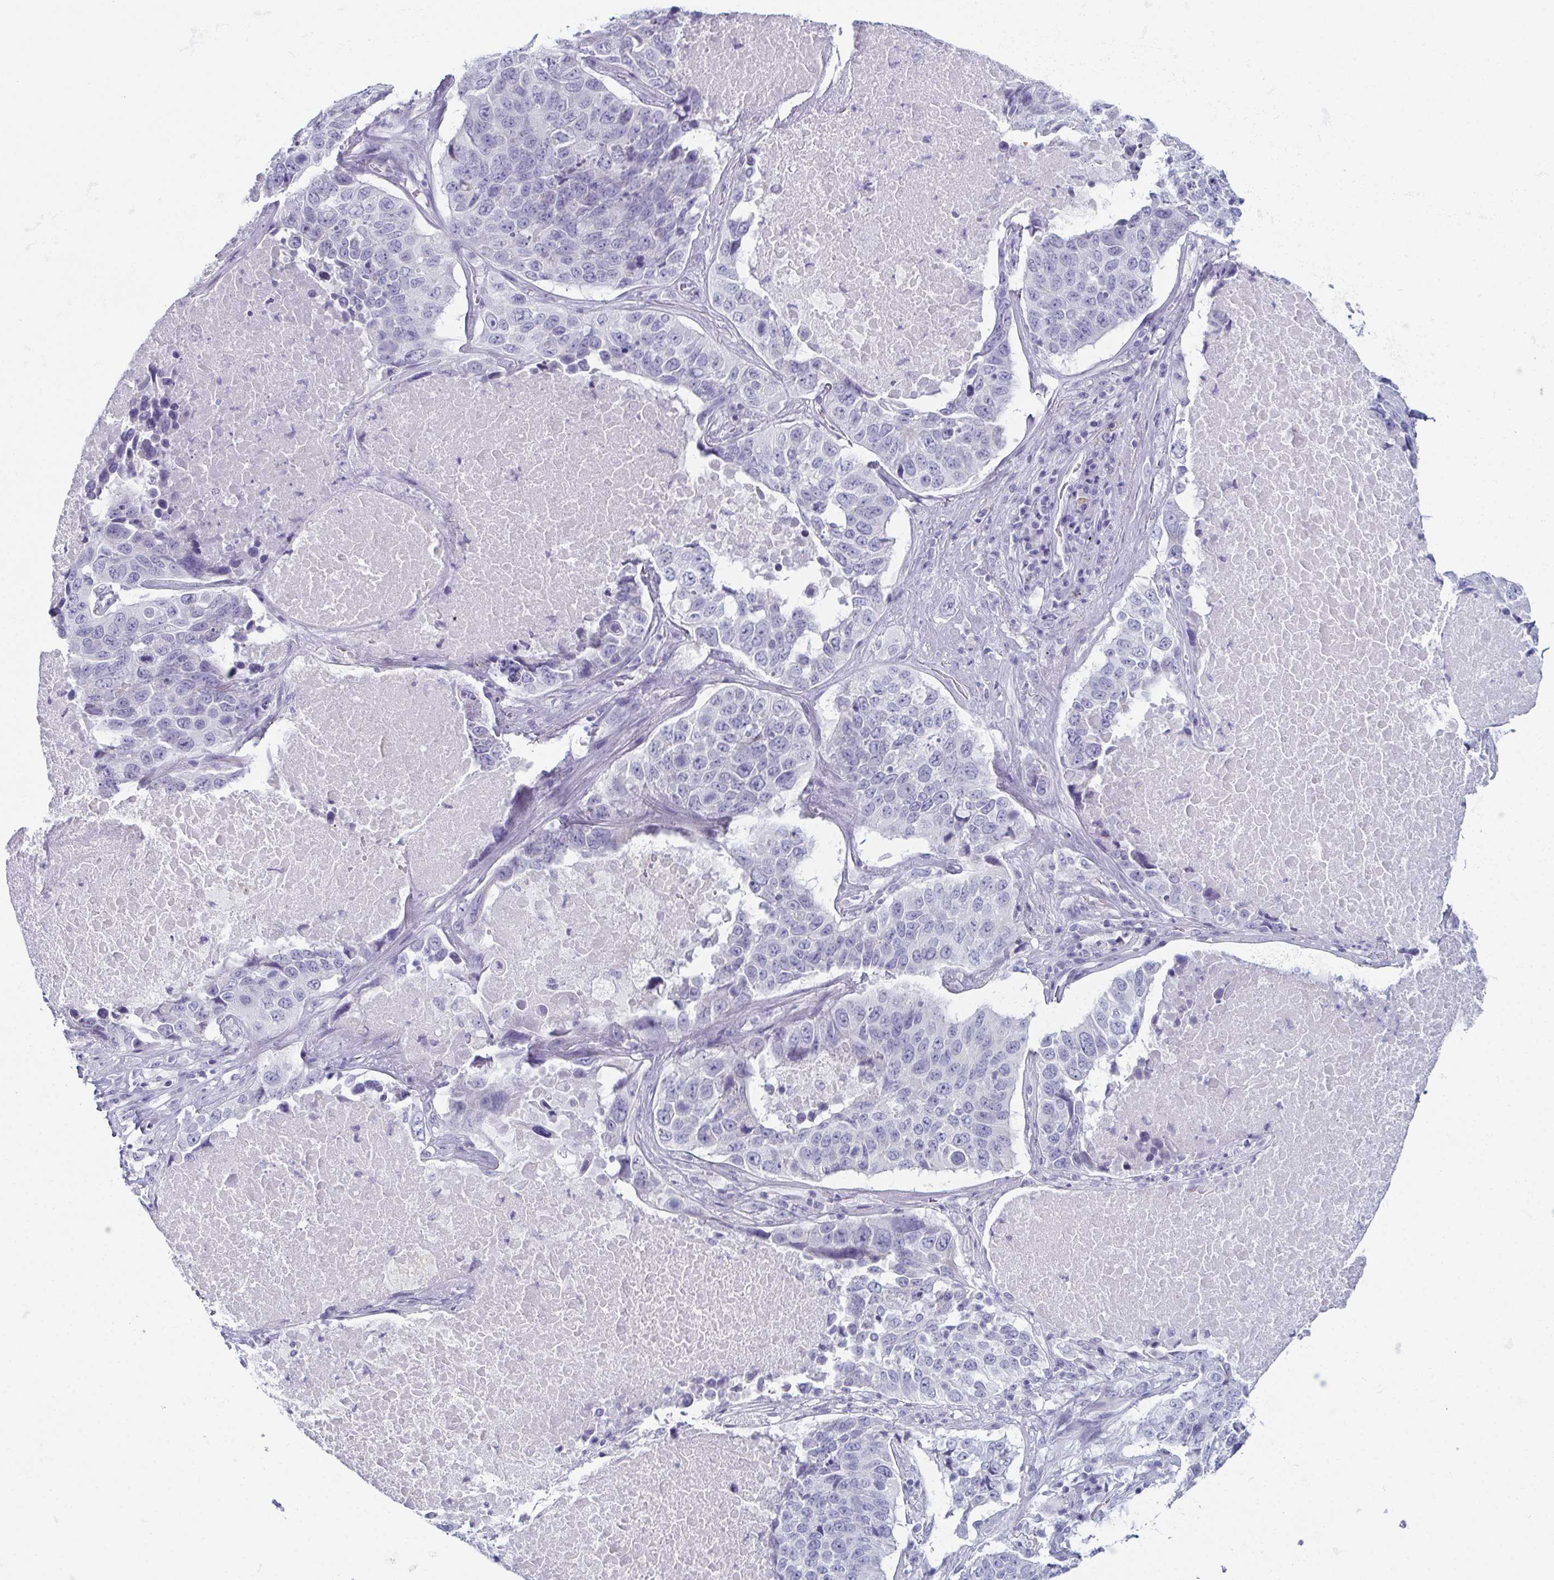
{"staining": {"intensity": "negative", "quantity": "none", "location": "none"}, "tissue": "lung cancer", "cell_type": "Tumor cells", "image_type": "cancer", "snomed": [{"axis": "morphology", "description": "Normal tissue, NOS"}, {"axis": "morphology", "description": "Squamous cell carcinoma, NOS"}, {"axis": "topography", "description": "Bronchus"}, {"axis": "topography", "description": "Lung"}], "caption": "Protein analysis of lung cancer shows no significant expression in tumor cells.", "gene": "ENKUR", "patient": {"sex": "male", "age": 64}}